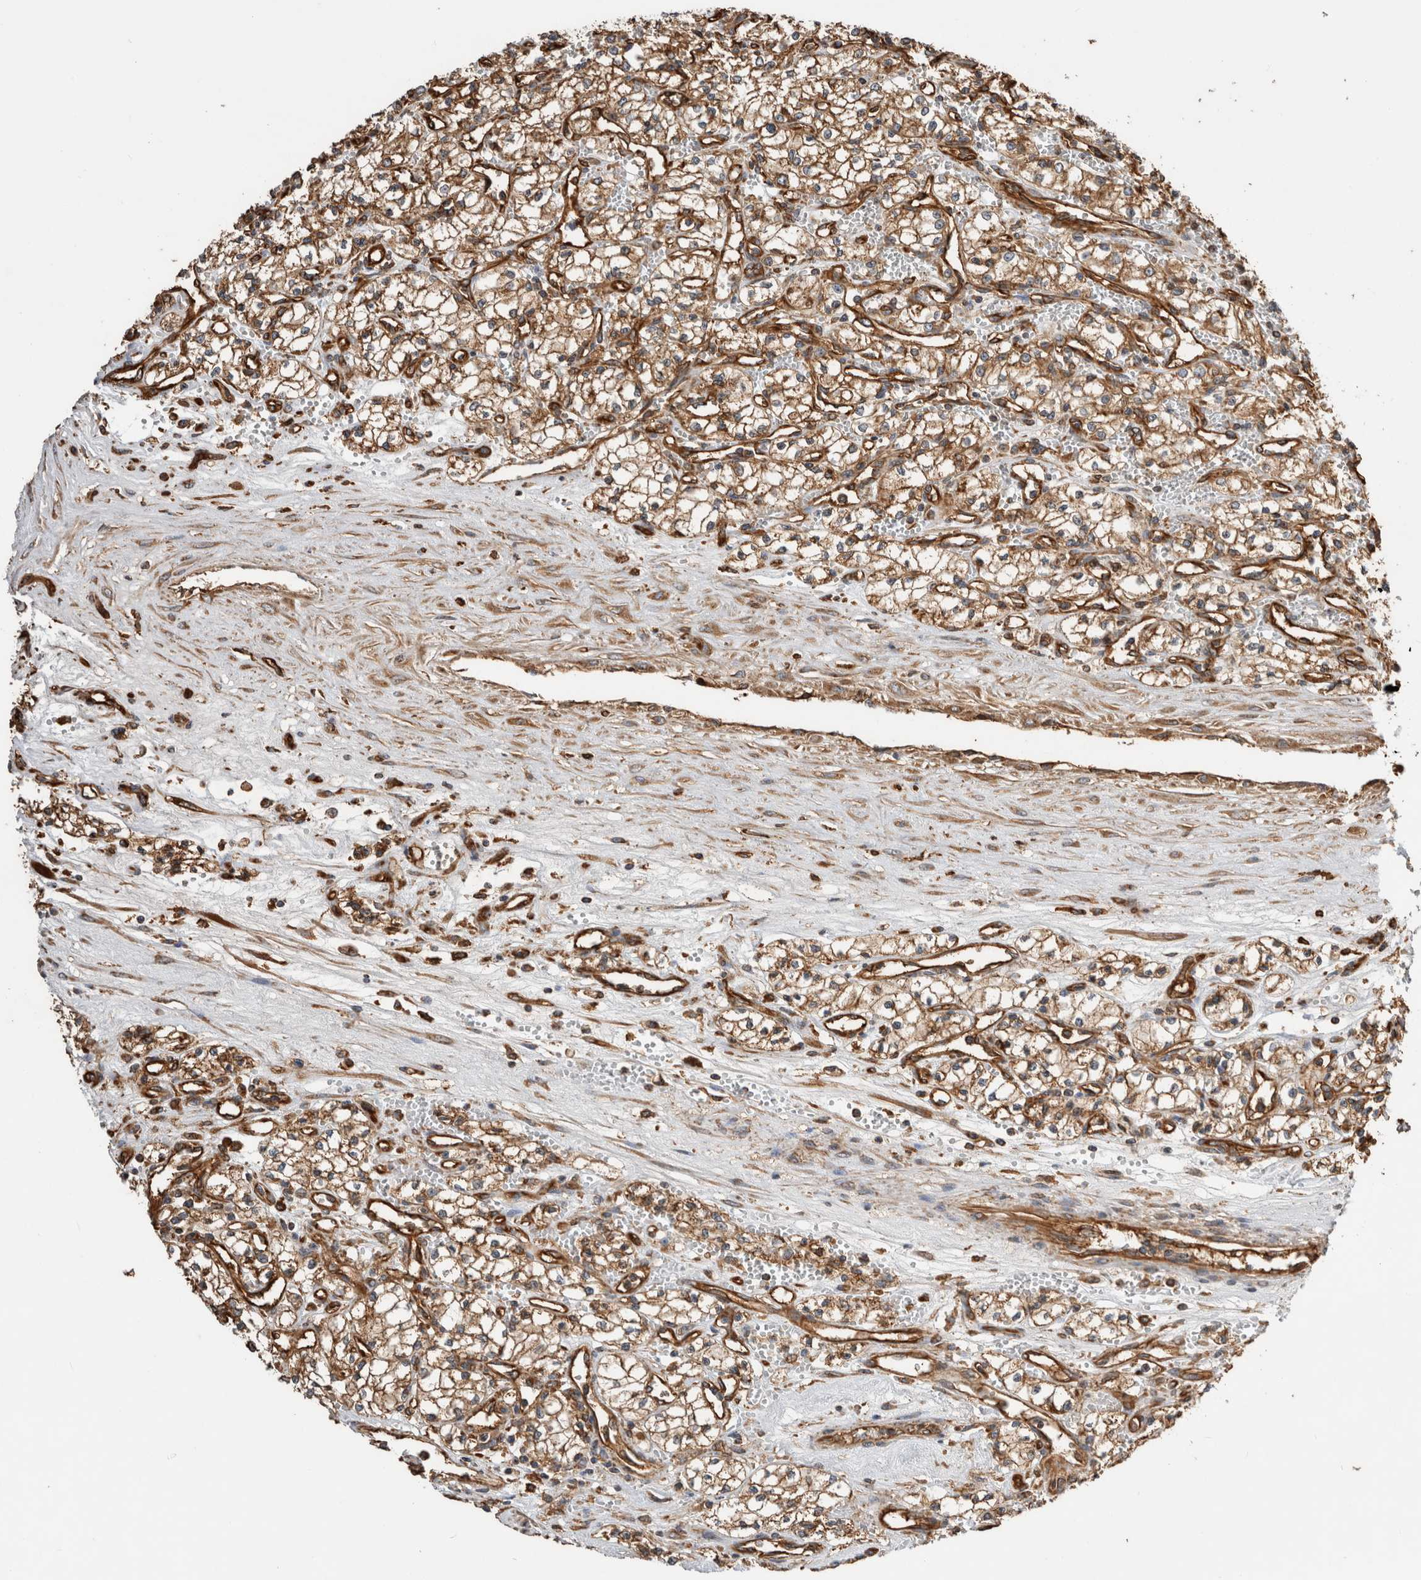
{"staining": {"intensity": "moderate", "quantity": ">75%", "location": "cytoplasmic/membranous"}, "tissue": "renal cancer", "cell_type": "Tumor cells", "image_type": "cancer", "snomed": [{"axis": "morphology", "description": "Adenocarcinoma, NOS"}, {"axis": "topography", "description": "Kidney"}], "caption": "Immunohistochemistry micrograph of neoplastic tissue: human renal cancer stained using immunohistochemistry (IHC) shows medium levels of moderate protein expression localized specifically in the cytoplasmic/membranous of tumor cells, appearing as a cytoplasmic/membranous brown color.", "gene": "ZNF397", "patient": {"sex": "male", "age": 59}}